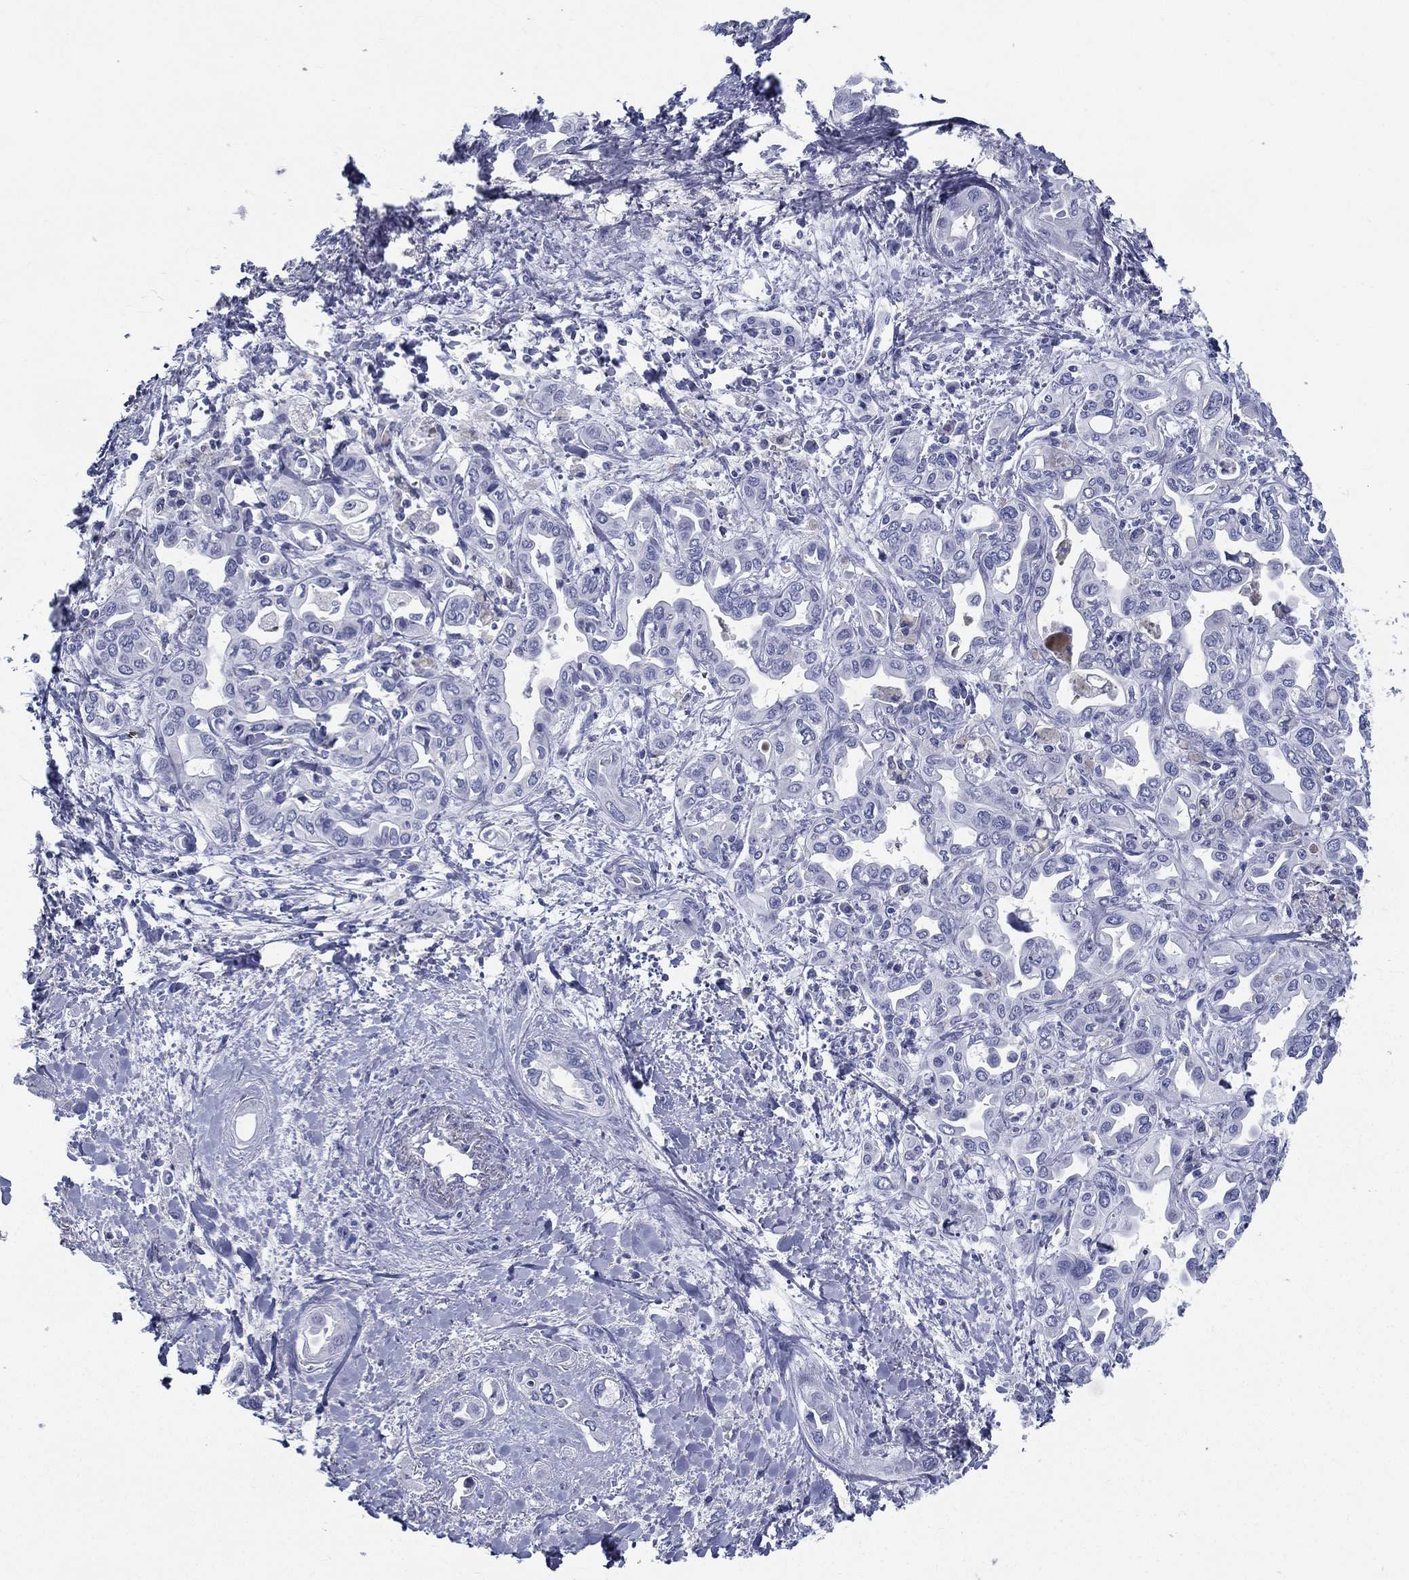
{"staining": {"intensity": "negative", "quantity": "none", "location": "none"}, "tissue": "liver cancer", "cell_type": "Tumor cells", "image_type": "cancer", "snomed": [{"axis": "morphology", "description": "Cholangiocarcinoma"}, {"axis": "topography", "description": "Liver"}], "caption": "Immunohistochemical staining of human cholangiocarcinoma (liver) exhibits no significant expression in tumor cells.", "gene": "RSPH4A", "patient": {"sex": "female", "age": 64}}